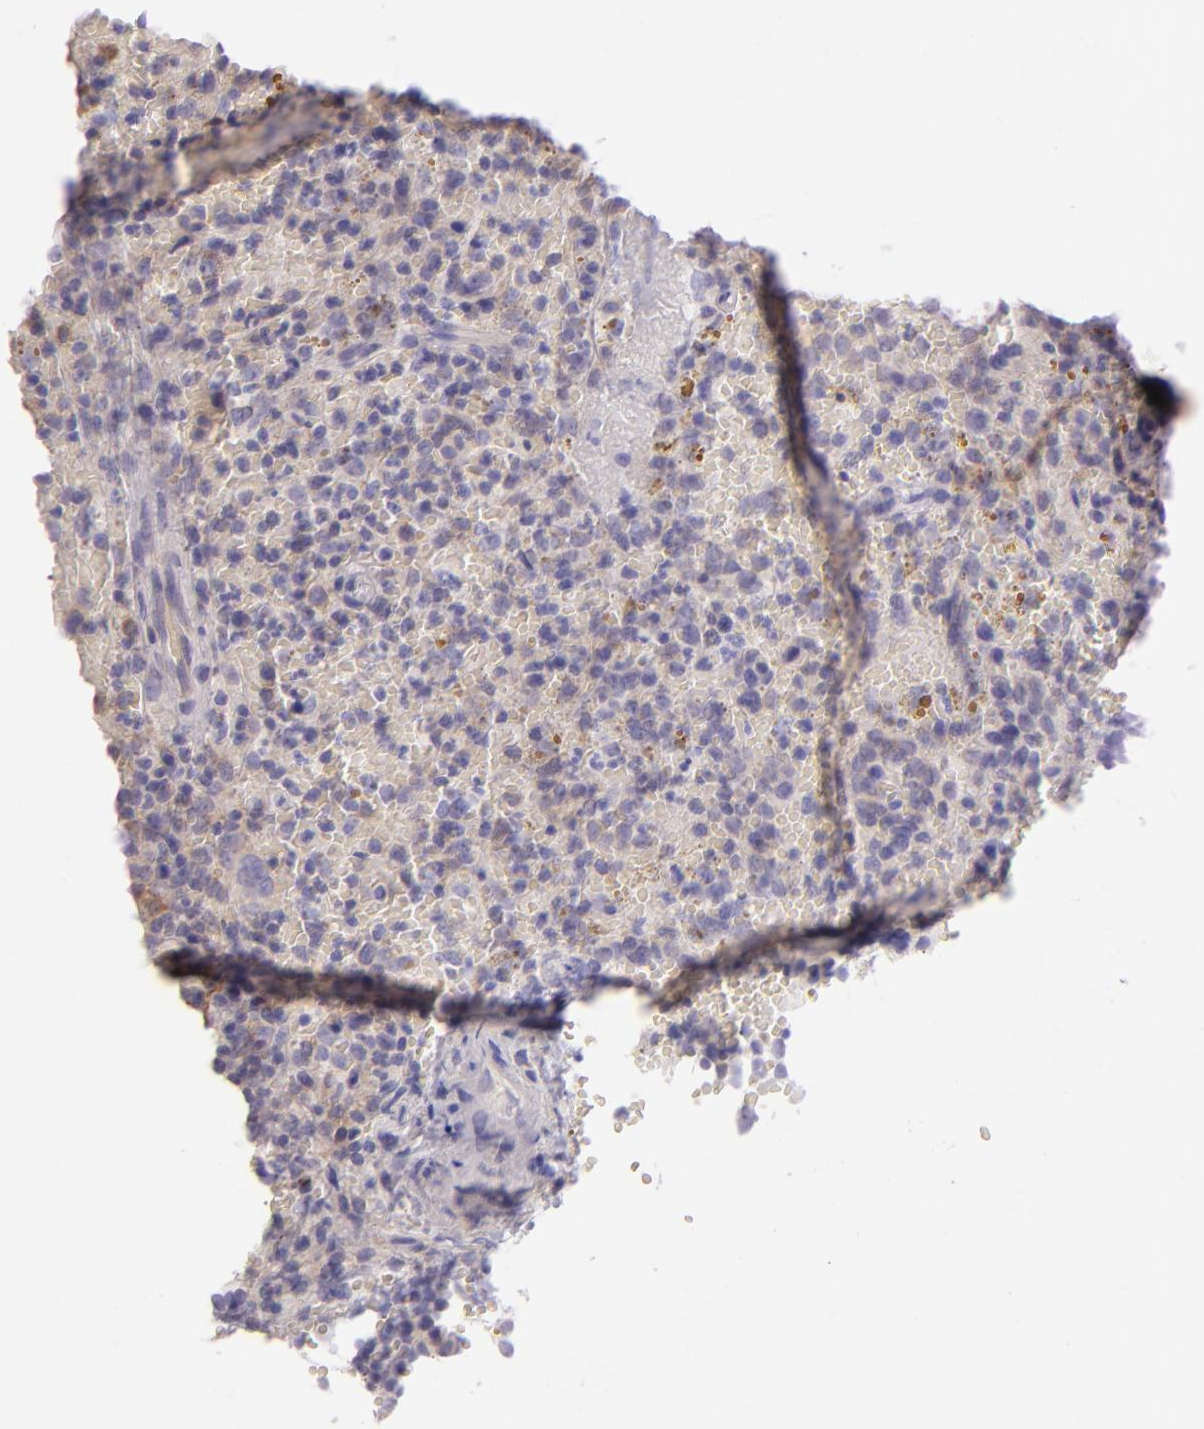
{"staining": {"intensity": "negative", "quantity": "none", "location": "none"}, "tissue": "lymphoma", "cell_type": "Tumor cells", "image_type": "cancer", "snomed": [{"axis": "morphology", "description": "Malignant lymphoma, non-Hodgkin's type, High grade"}, {"axis": "topography", "description": "Spleen"}, {"axis": "topography", "description": "Lymph node"}], "caption": "DAB immunohistochemical staining of lymphoma demonstrates no significant staining in tumor cells.", "gene": "ZC3H7B", "patient": {"sex": "female", "age": 70}}